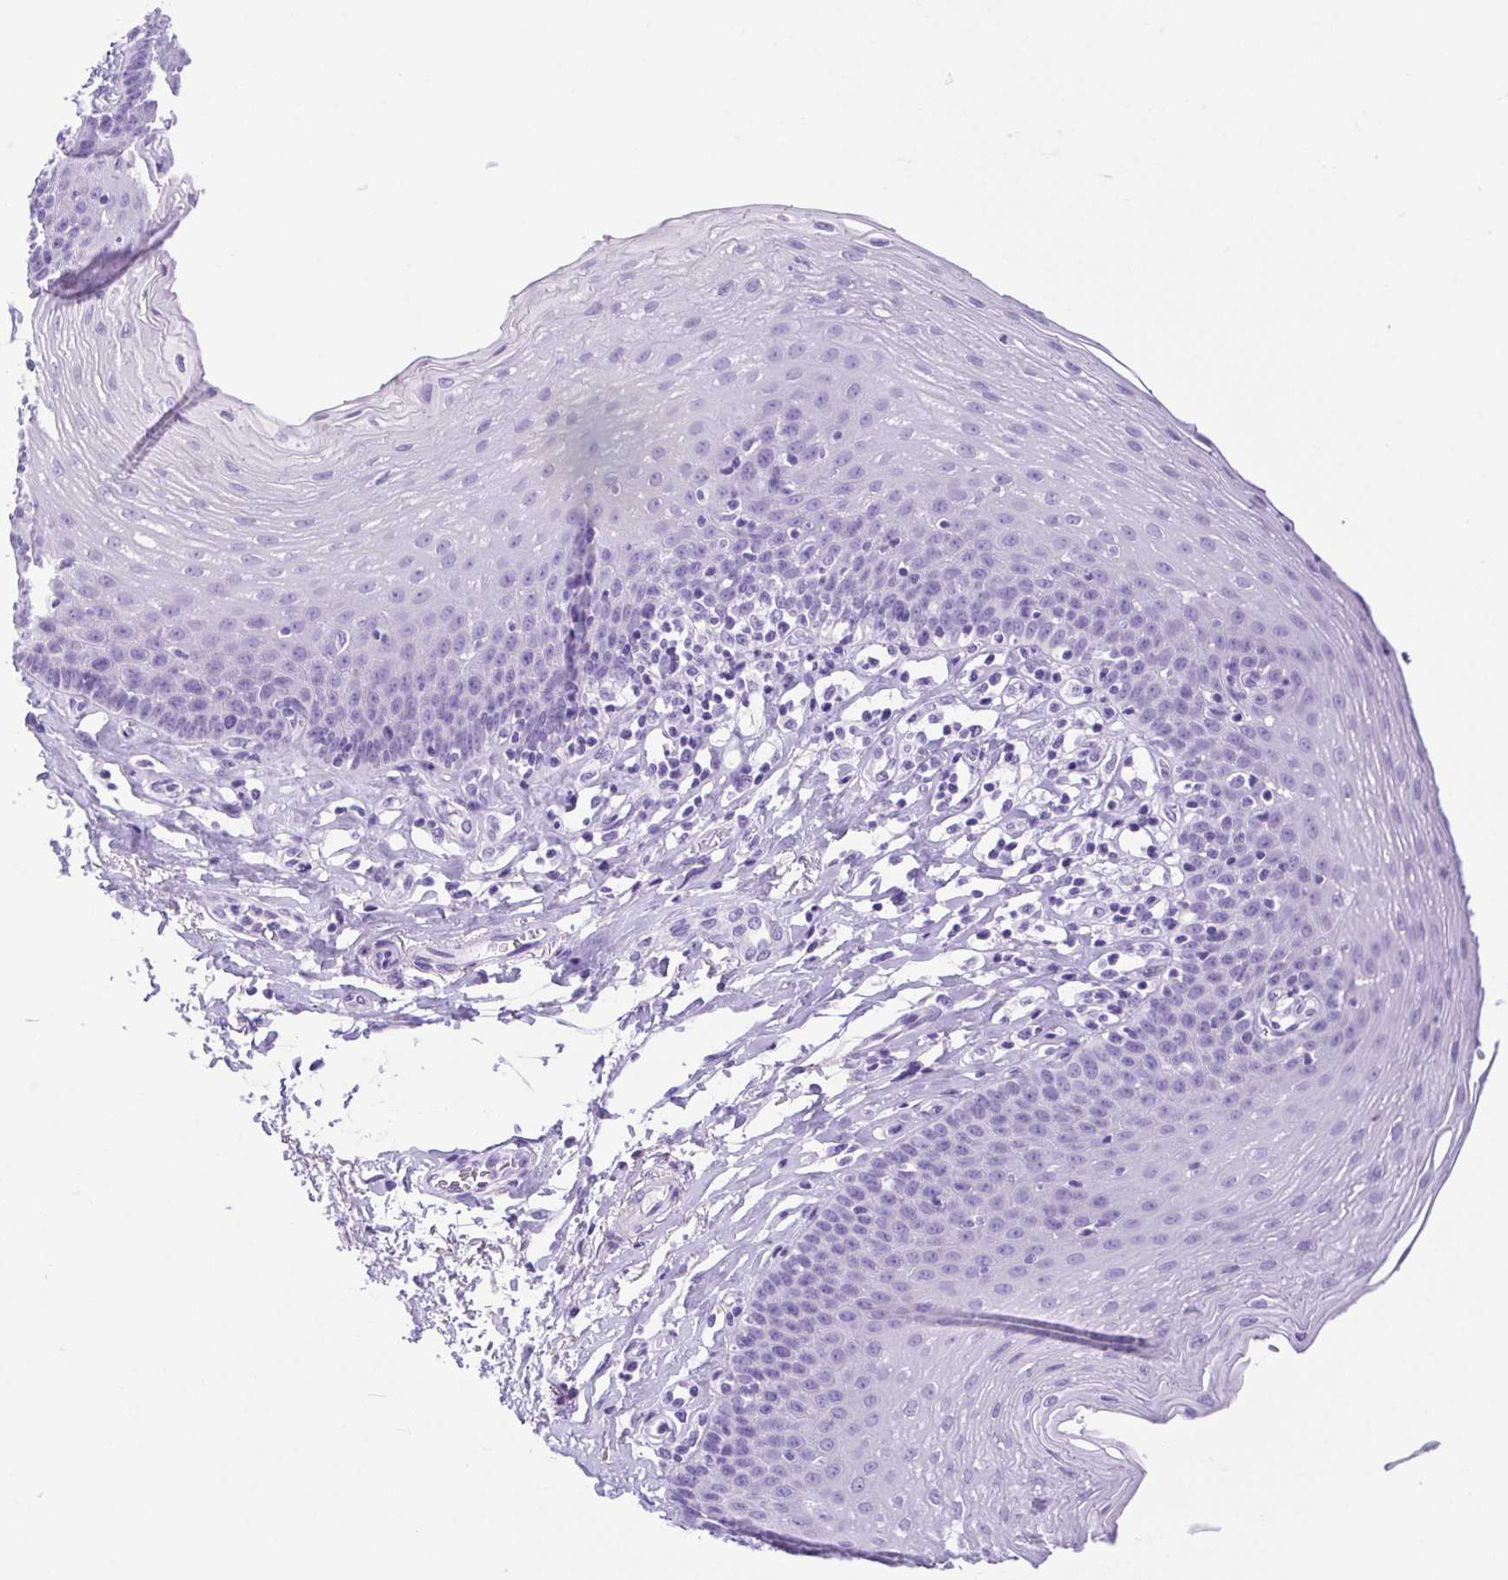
{"staining": {"intensity": "negative", "quantity": "none", "location": "none"}, "tissue": "esophagus", "cell_type": "Squamous epithelial cells", "image_type": "normal", "snomed": [{"axis": "morphology", "description": "Normal tissue, NOS"}, {"axis": "topography", "description": "Esophagus"}], "caption": "IHC of normal esophagus shows no staining in squamous epithelial cells.", "gene": "CDSN", "patient": {"sex": "female", "age": 81}}